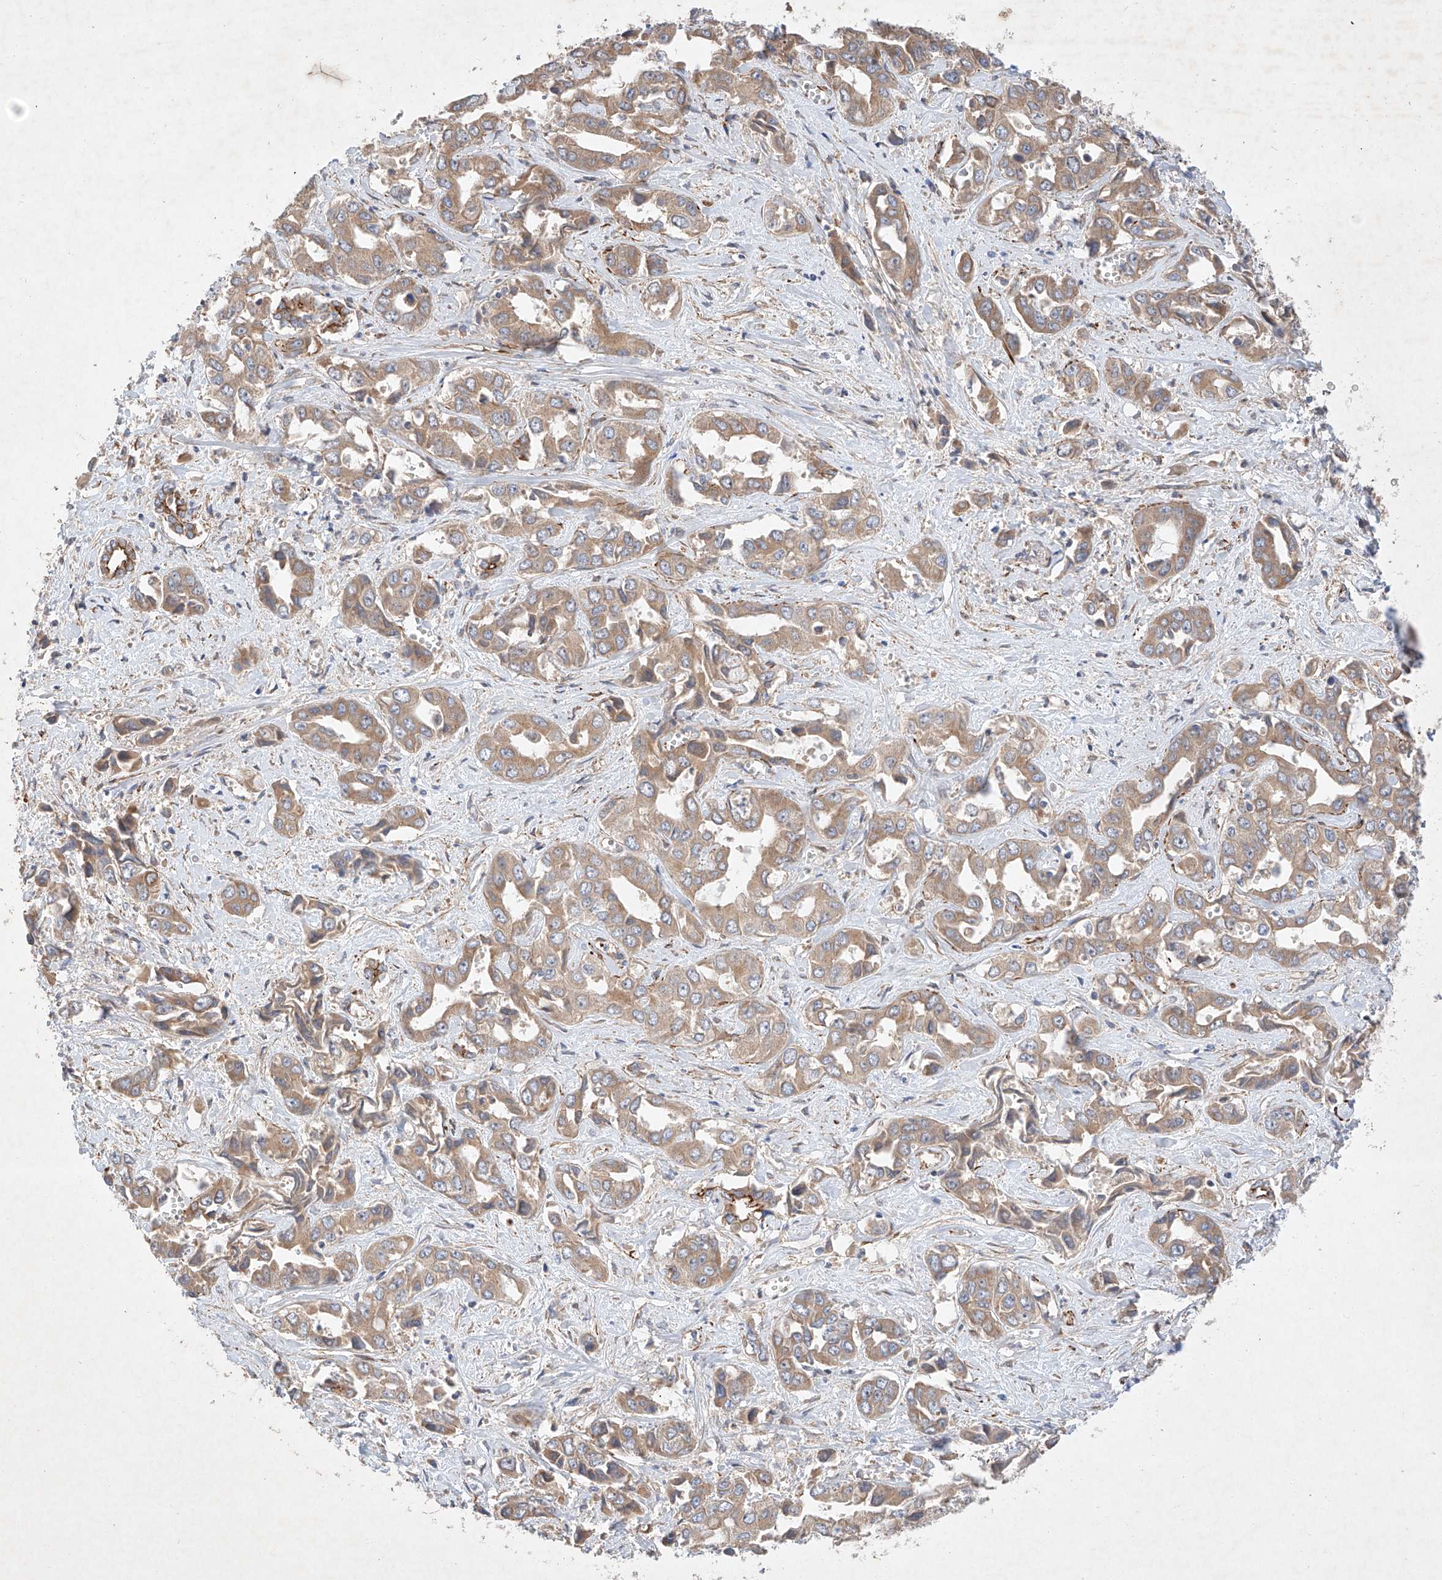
{"staining": {"intensity": "moderate", "quantity": ">75%", "location": "cytoplasmic/membranous"}, "tissue": "liver cancer", "cell_type": "Tumor cells", "image_type": "cancer", "snomed": [{"axis": "morphology", "description": "Cholangiocarcinoma"}, {"axis": "topography", "description": "Liver"}], "caption": "The micrograph shows immunohistochemical staining of liver cancer (cholangiocarcinoma). There is moderate cytoplasmic/membranous positivity is seen in about >75% of tumor cells. The staining was performed using DAB (3,3'-diaminobenzidine) to visualize the protein expression in brown, while the nuclei were stained in blue with hematoxylin (Magnification: 20x).", "gene": "RAB23", "patient": {"sex": "female", "age": 52}}